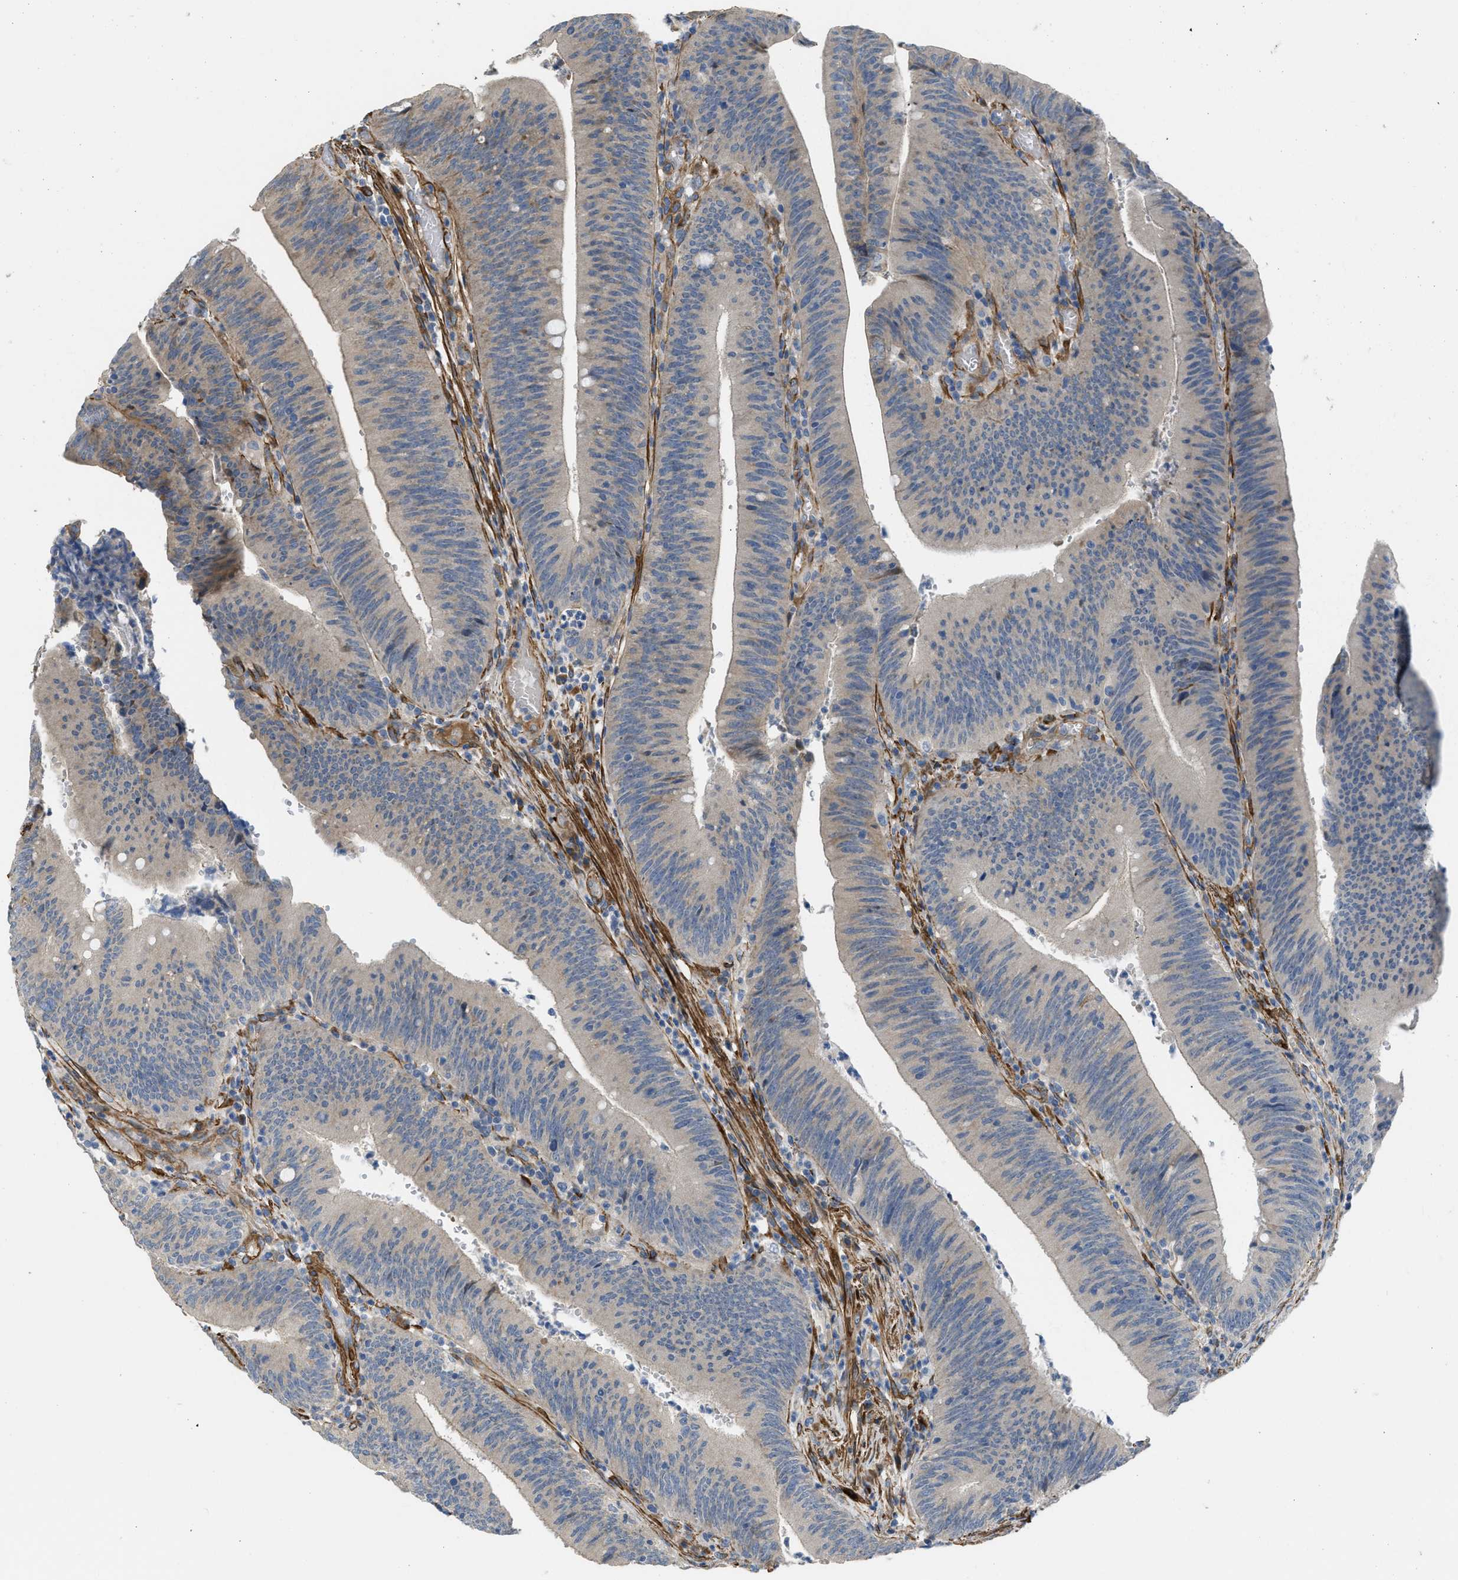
{"staining": {"intensity": "weak", "quantity": "<25%", "location": "cytoplasmic/membranous"}, "tissue": "colorectal cancer", "cell_type": "Tumor cells", "image_type": "cancer", "snomed": [{"axis": "morphology", "description": "Normal tissue, NOS"}, {"axis": "morphology", "description": "Adenocarcinoma, NOS"}, {"axis": "topography", "description": "Rectum"}], "caption": "A high-resolution photomicrograph shows immunohistochemistry staining of colorectal adenocarcinoma, which shows no significant positivity in tumor cells.", "gene": "BMPR1A", "patient": {"sex": "female", "age": 66}}